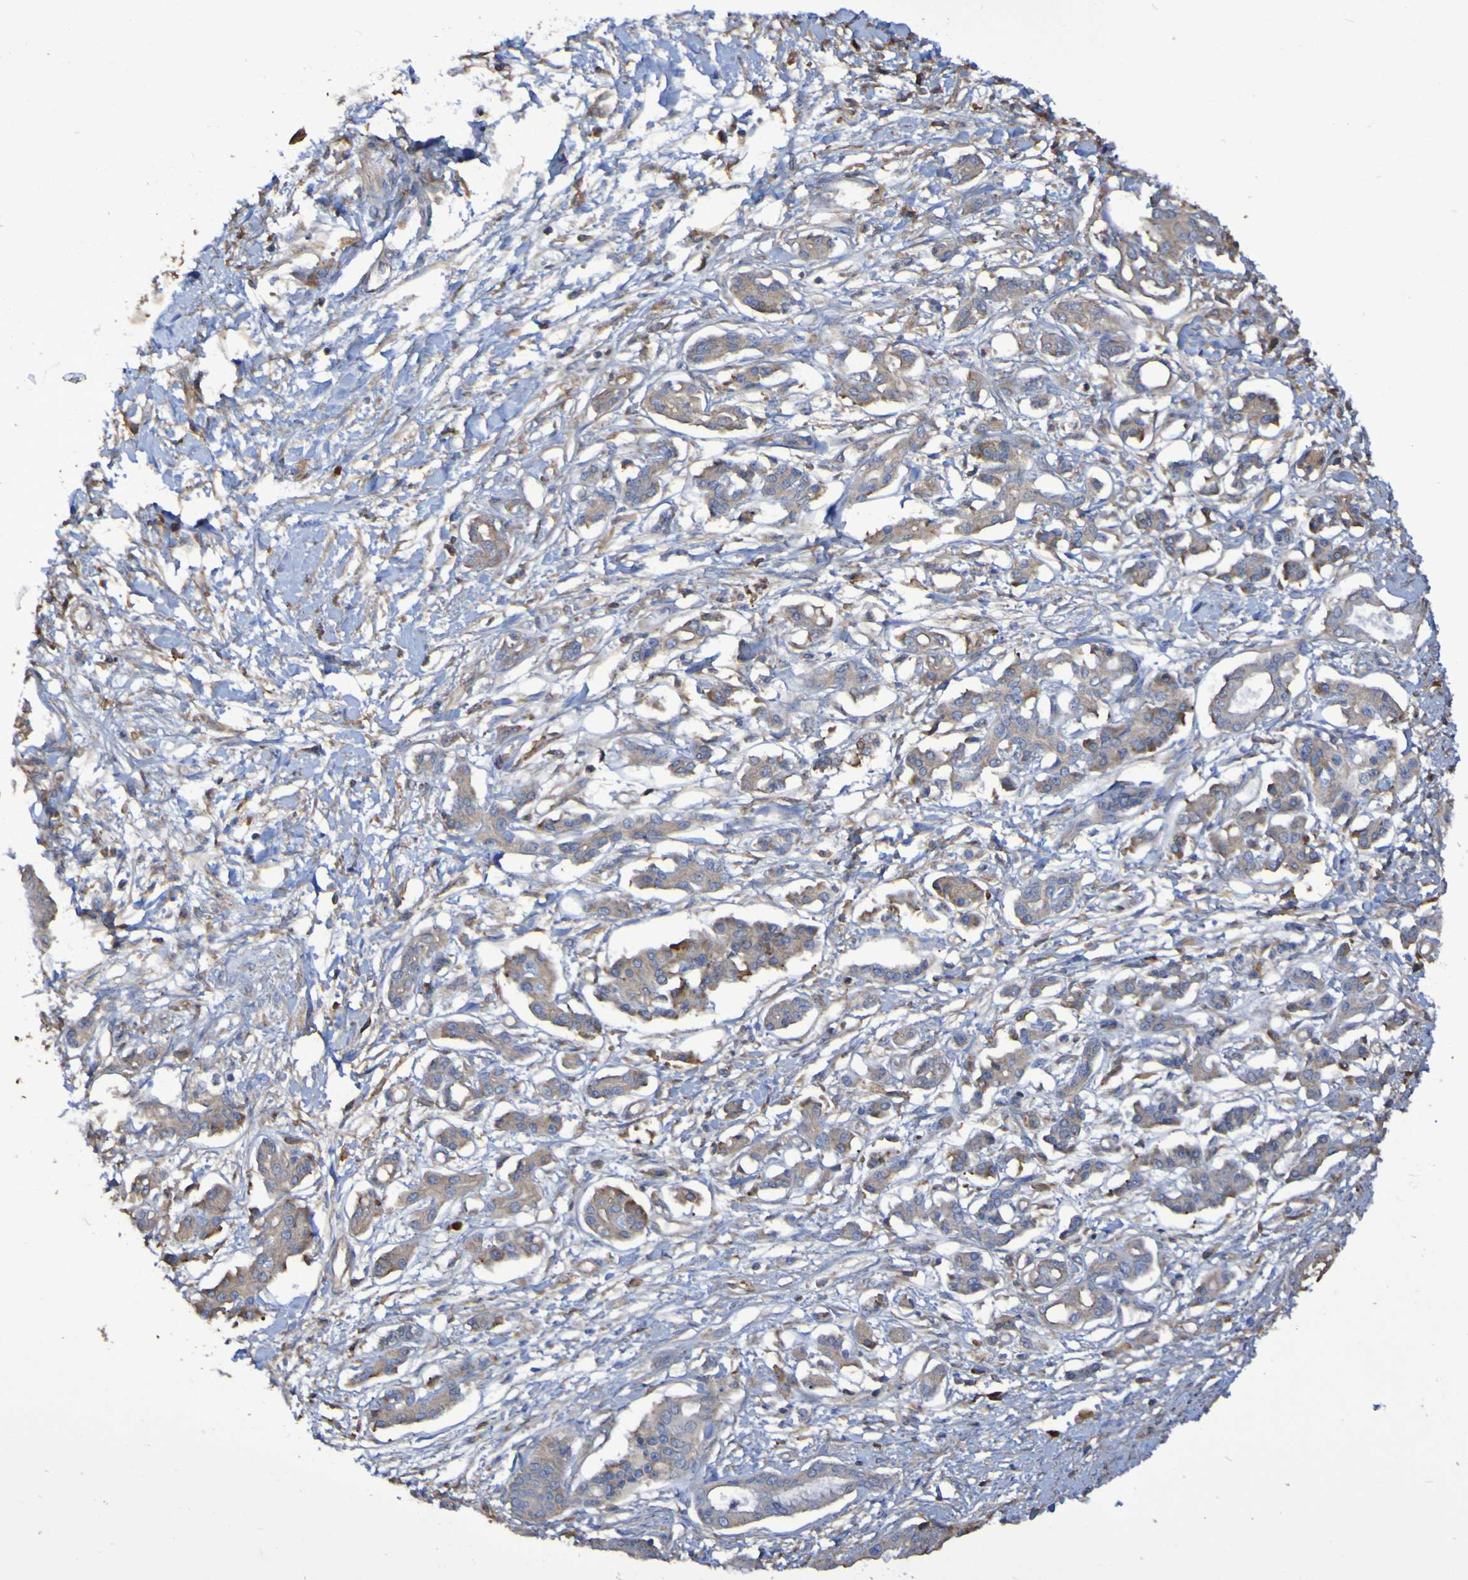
{"staining": {"intensity": "weak", "quantity": "25%-75%", "location": "cytoplasmic/membranous"}, "tissue": "pancreatic cancer", "cell_type": "Tumor cells", "image_type": "cancer", "snomed": [{"axis": "morphology", "description": "Adenocarcinoma, NOS"}, {"axis": "topography", "description": "Pancreas"}], "caption": "Tumor cells demonstrate low levels of weak cytoplasmic/membranous positivity in approximately 25%-75% of cells in adenocarcinoma (pancreatic).", "gene": "SYNJ1", "patient": {"sex": "male", "age": 56}}